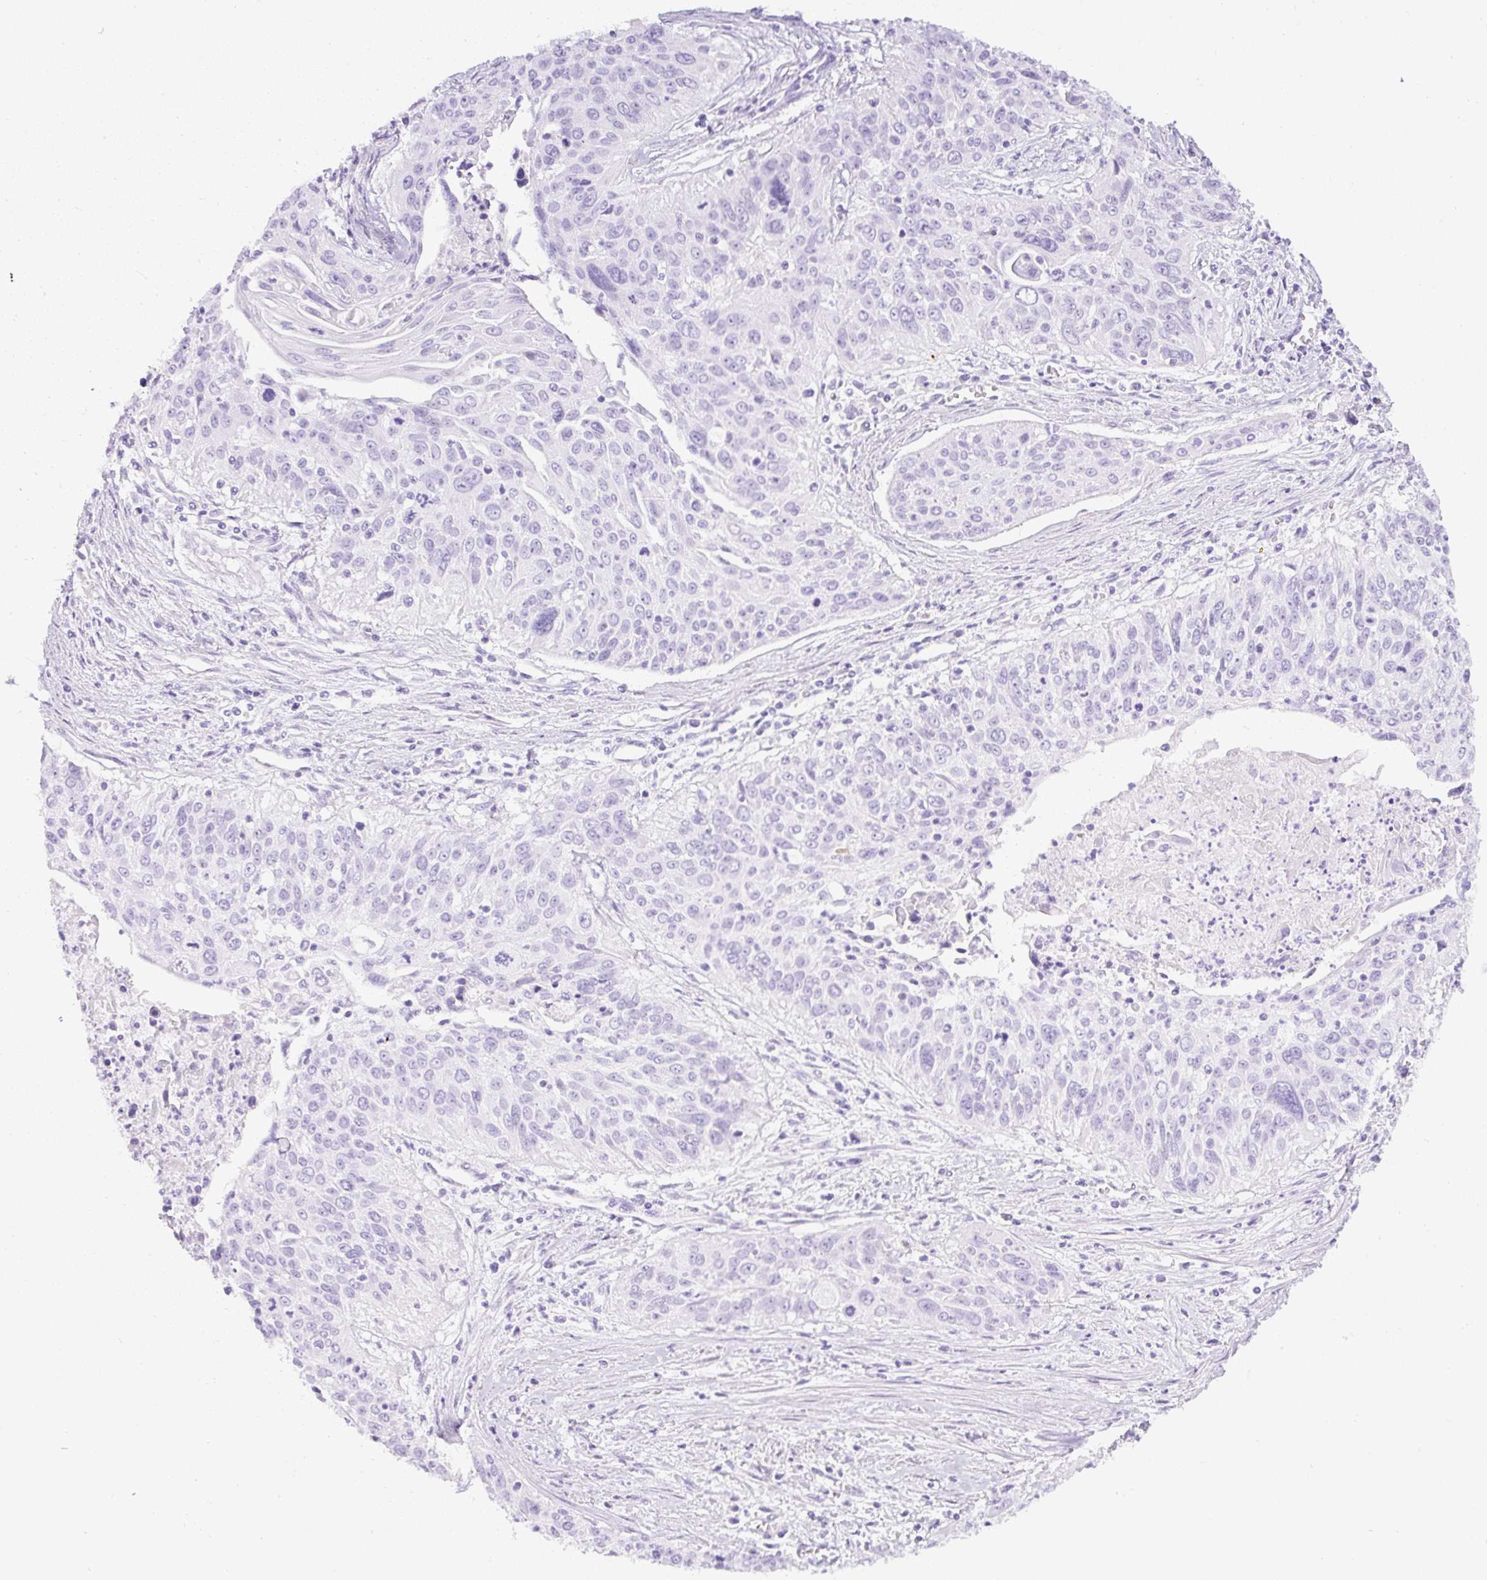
{"staining": {"intensity": "negative", "quantity": "none", "location": "none"}, "tissue": "cervical cancer", "cell_type": "Tumor cells", "image_type": "cancer", "snomed": [{"axis": "morphology", "description": "Squamous cell carcinoma, NOS"}, {"axis": "topography", "description": "Cervix"}], "caption": "The image shows no staining of tumor cells in cervical cancer.", "gene": "TMEM200B", "patient": {"sex": "female", "age": 55}}